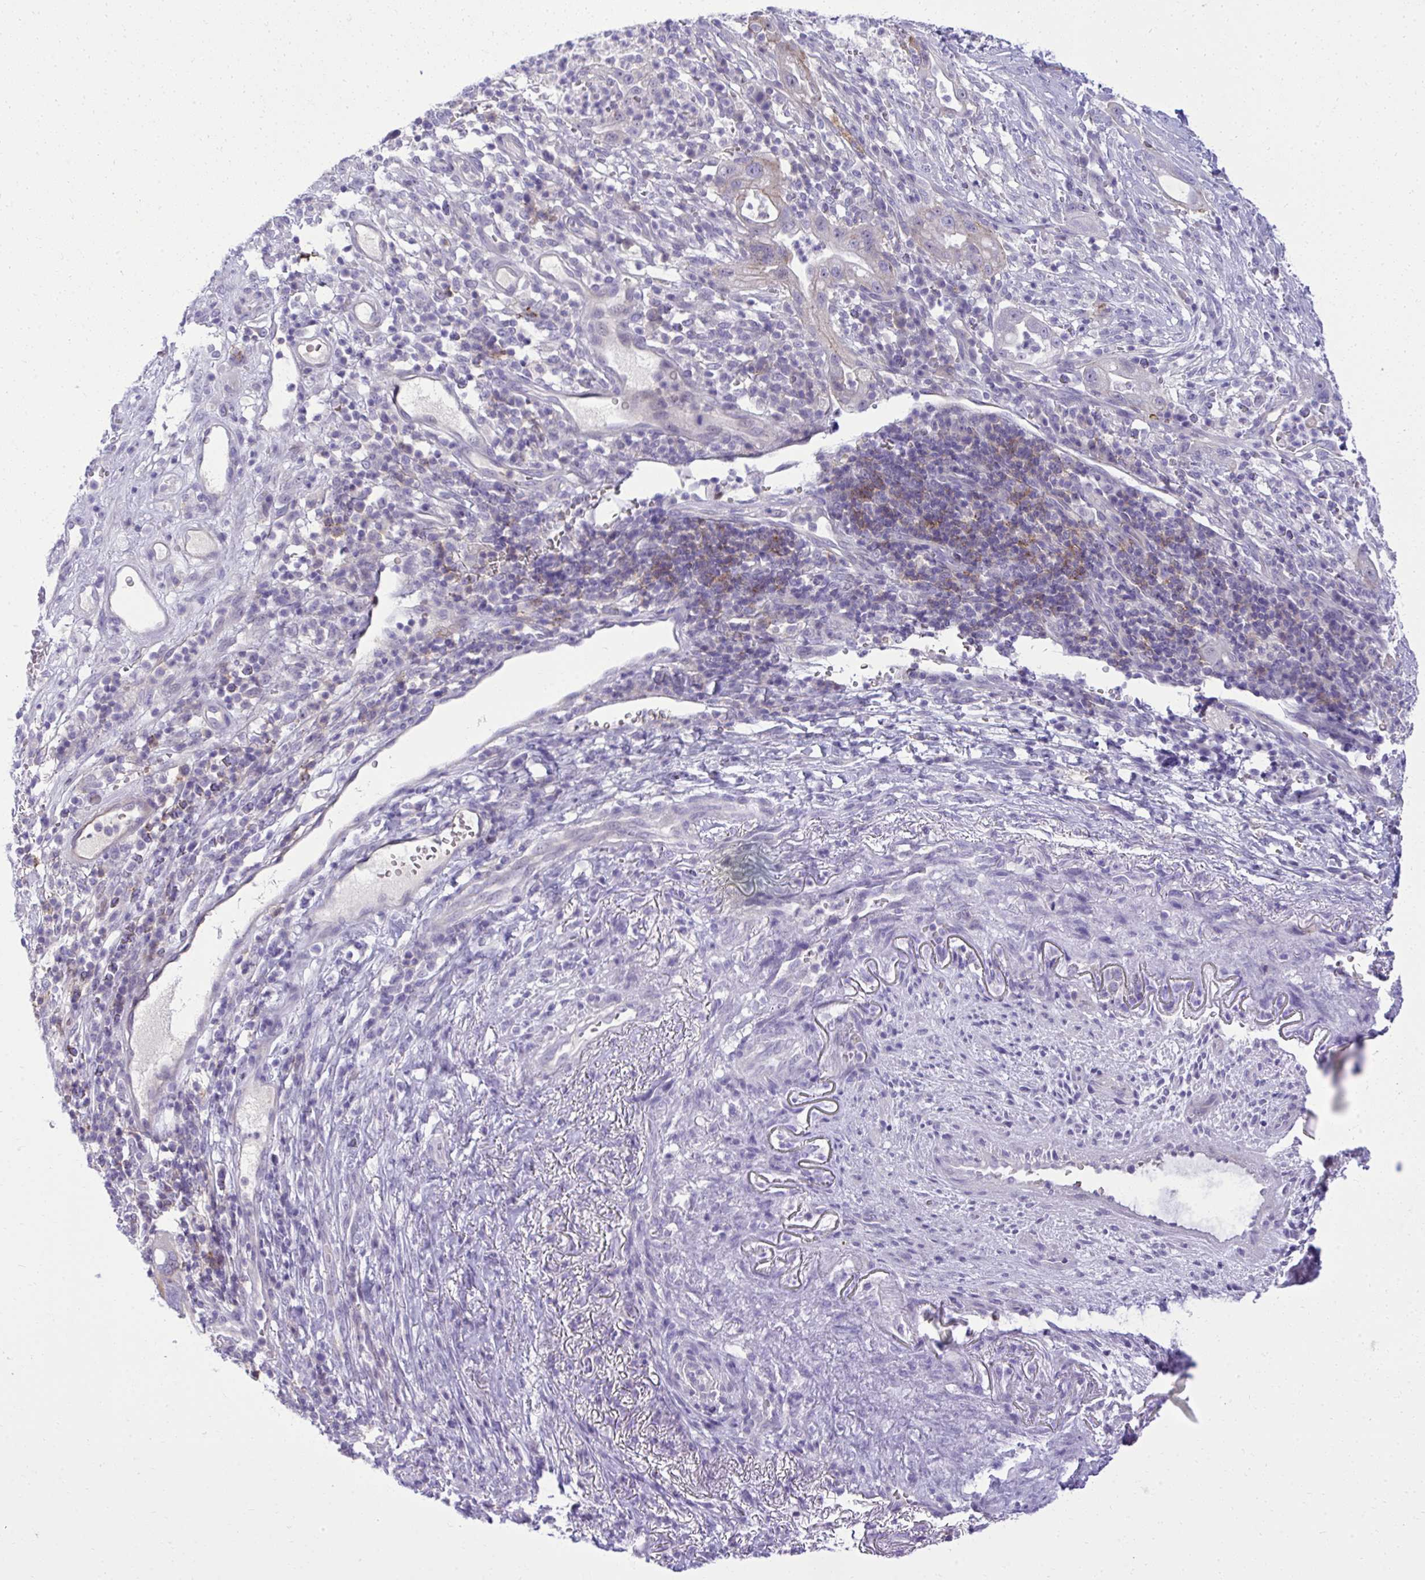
{"staining": {"intensity": "negative", "quantity": "none", "location": "none"}, "tissue": "pancreatic cancer", "cell_type": "Tumor cells", "image_type": "cancer", "snomed": [{"axis": "morphology", "description": "Adenocarcinoma, NOS"}, {"axis": "topography", "description": "Pancreas"}], "caption": "Adenocarcinoma (pancreatic) was stained to show a protein in brown. There is no significant expression in tumor cells. (DAB IHC with hematoxylin counter stain).", "gene": "PITPNM3", "patient": {"sex": "male", "age": 44}}